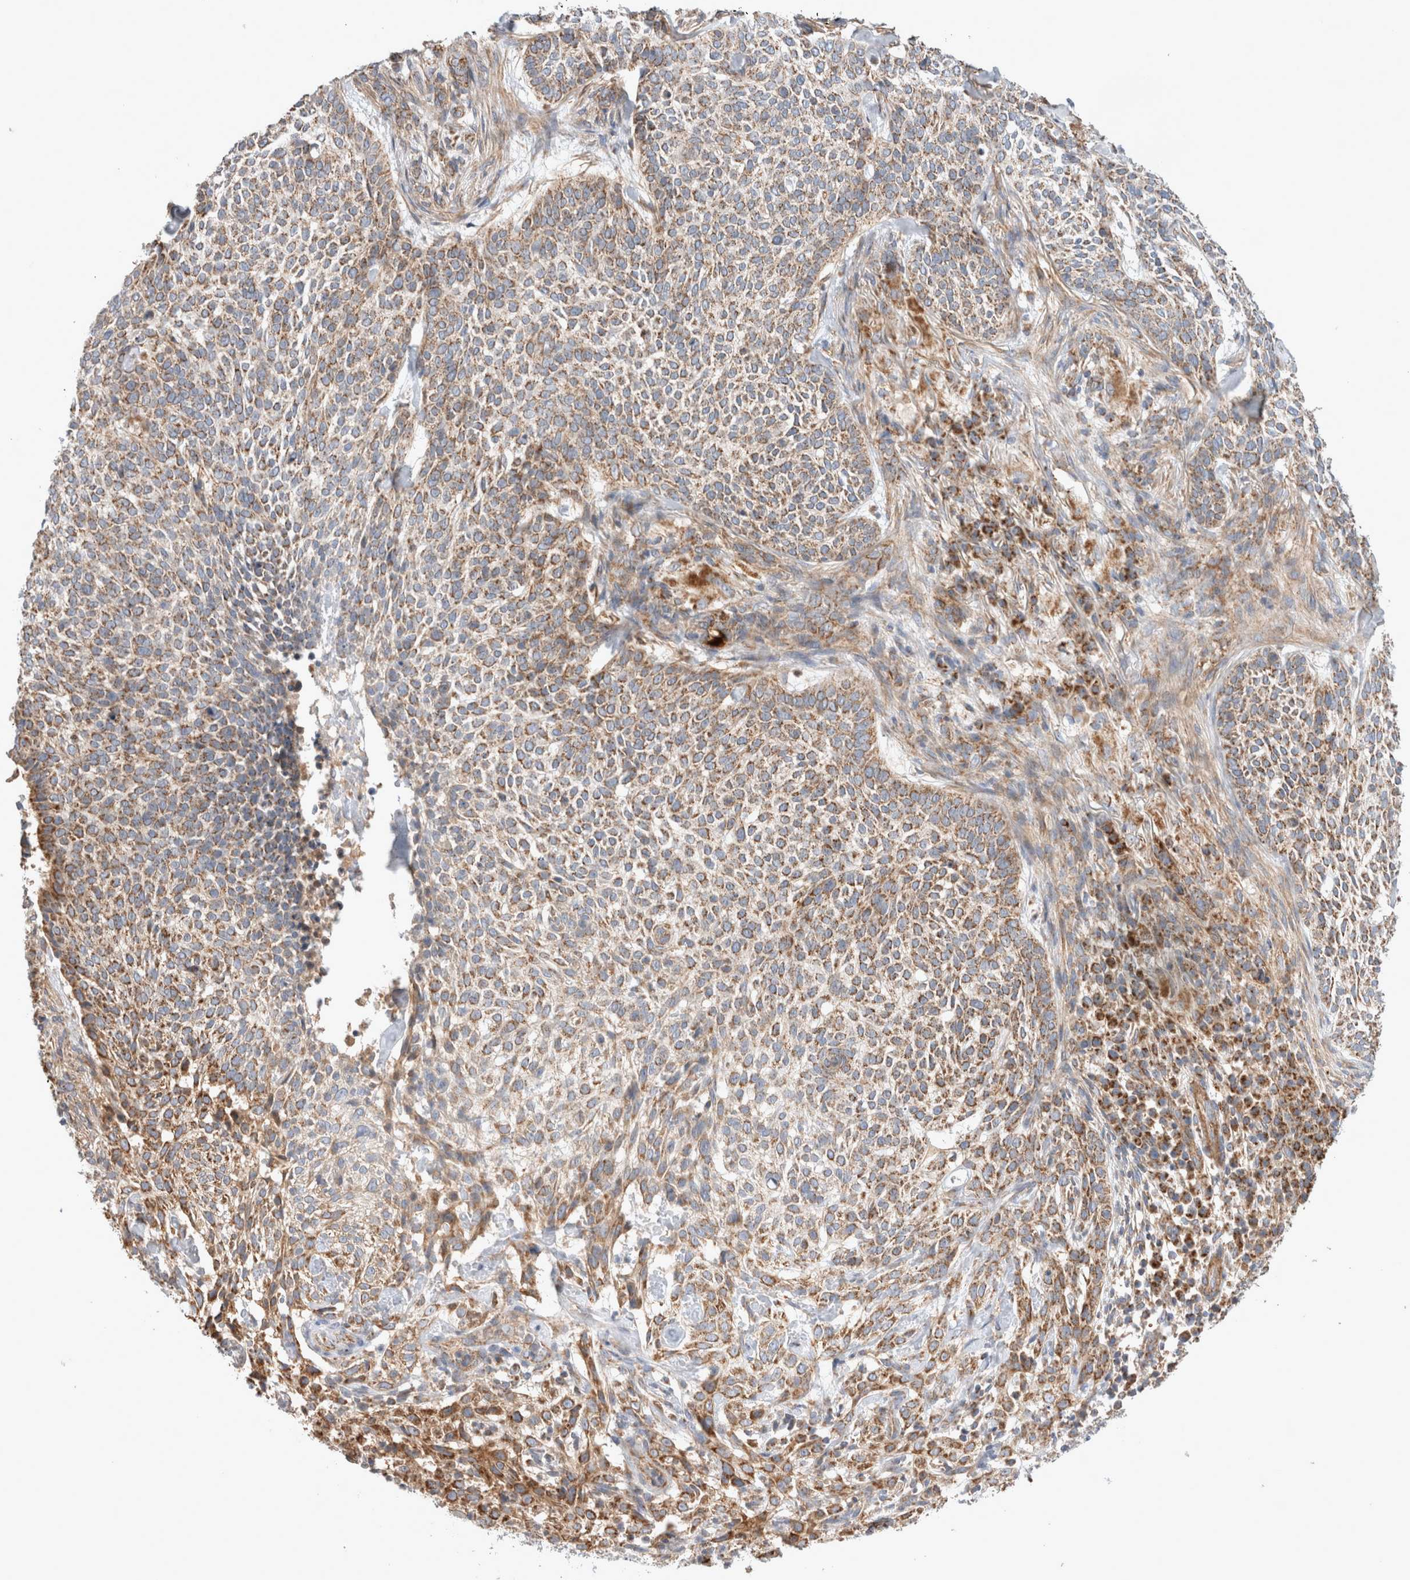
{"staining": {"intensity": "moderate", "quantity": "25%-75%", "location": "cytoplasmic/membranous"}, "tissue": "skin cancer", "cell_type": "Tumor cells", "image_type": "cancer", "snomed": [{"axis": "morphology", "description": "Basal cell carcinoma"}, {"axis": "topography", "description": "Skin"}], "caption": "Skin basal cell carcinoma was stained to show a protein in brown. There is medium levels of moderate cytoplasmic/membranous expression in approximately 25%-75% of tumor cells.", "gene": "MRPS28", "patient": {"sex": "female", "age": 64}}